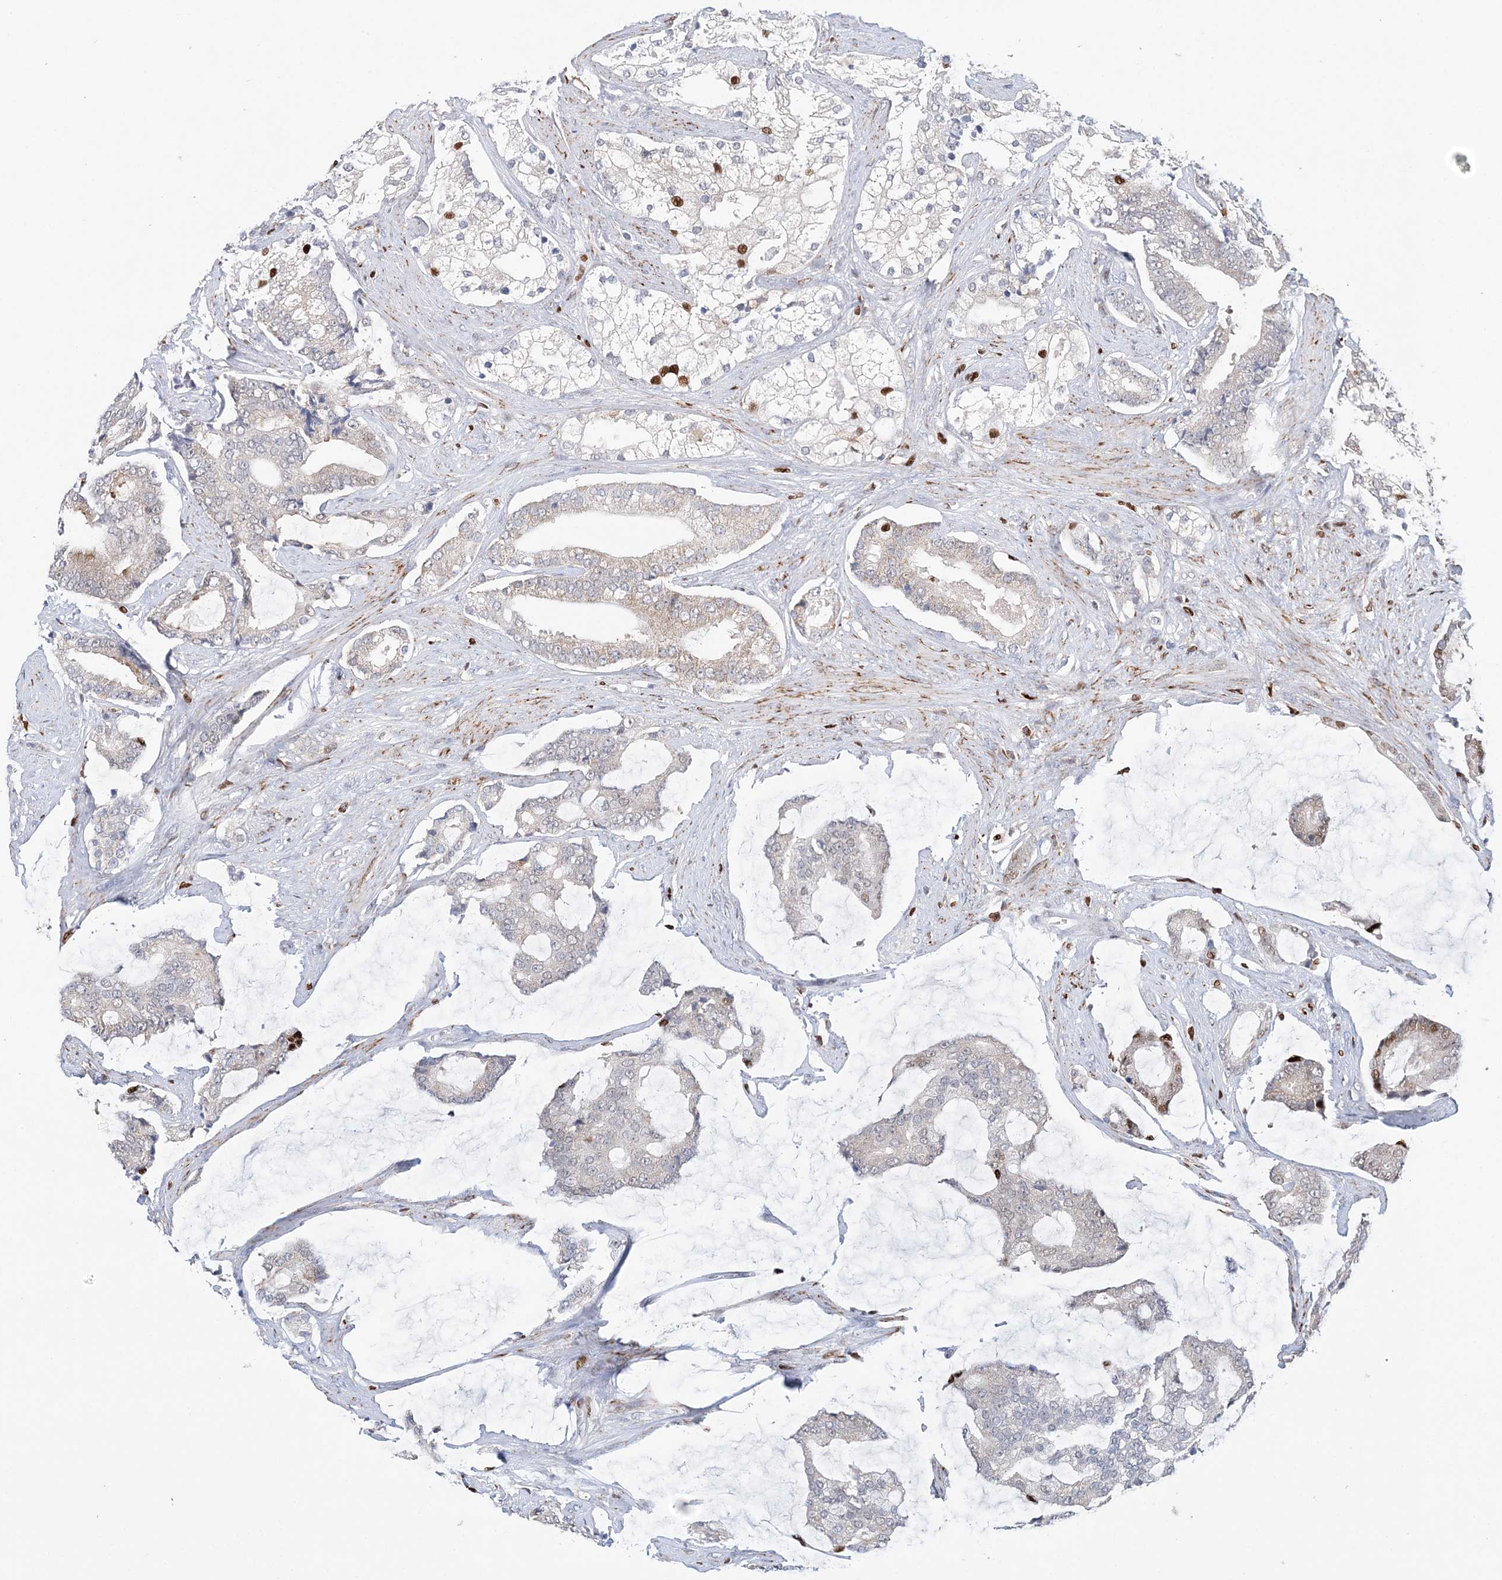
{"staining": {"intensity": "negative", "quantity": "none", "location": "none"}, "tissue": "prostate cancer", "cell_type": "Tumor cells", "image_type": "cancer", "snomed": [{"axis": "morphology", "description": "Adenocarcinoma, Low grade"}, {"axis": "topography", "description": "Prostate"}], "caption": "A high-resolution image shows immunohistochemistry staining of prostate cancer (adenocarcinoma (low-grade)), which reveals no significant positivity in tumor cells.", "gene": "NIT2", "patient": {"sex": "male", "age": 58}}